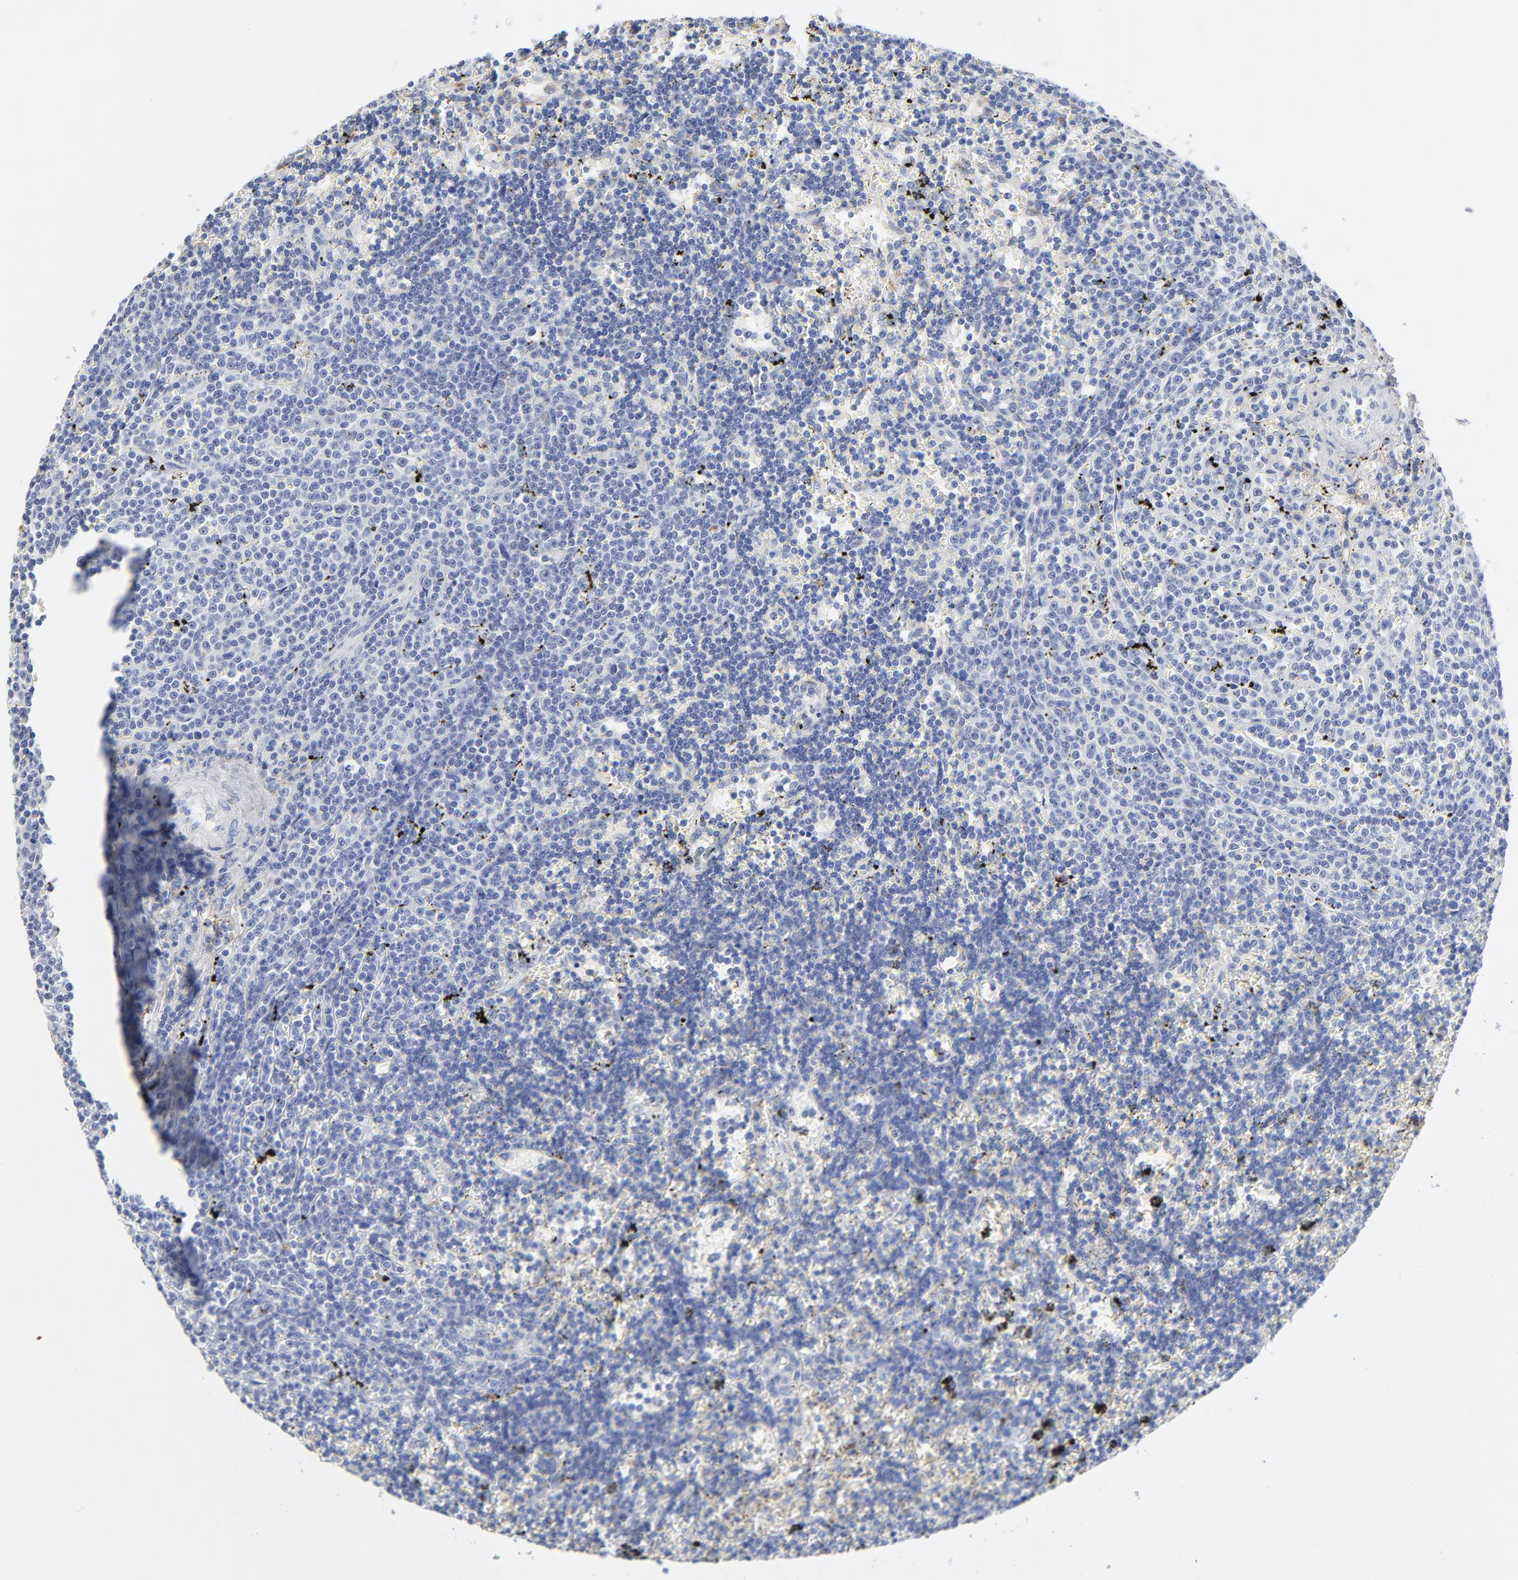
{"staining": {"intensity": "negative", "quantity": "none", "location": "none"}, "tissue": "lymphoma", "cell_type": "Tumor cells", "image_type": "cancer", "snomed": [{"axis": "morphology", "description": "Malignant lymphoma, non-Hodgkin's type, Low grade"}, {"axis": "topography", "description": "Spleen"}], "caption": "Immunohistochemical staining of malignant lymphoma, non-Hodgkin's type (low-grade) shows no significant positivity in tumor cells.", "gene": "LTBP2", "patient": {"sex": "male", "age": 60}}